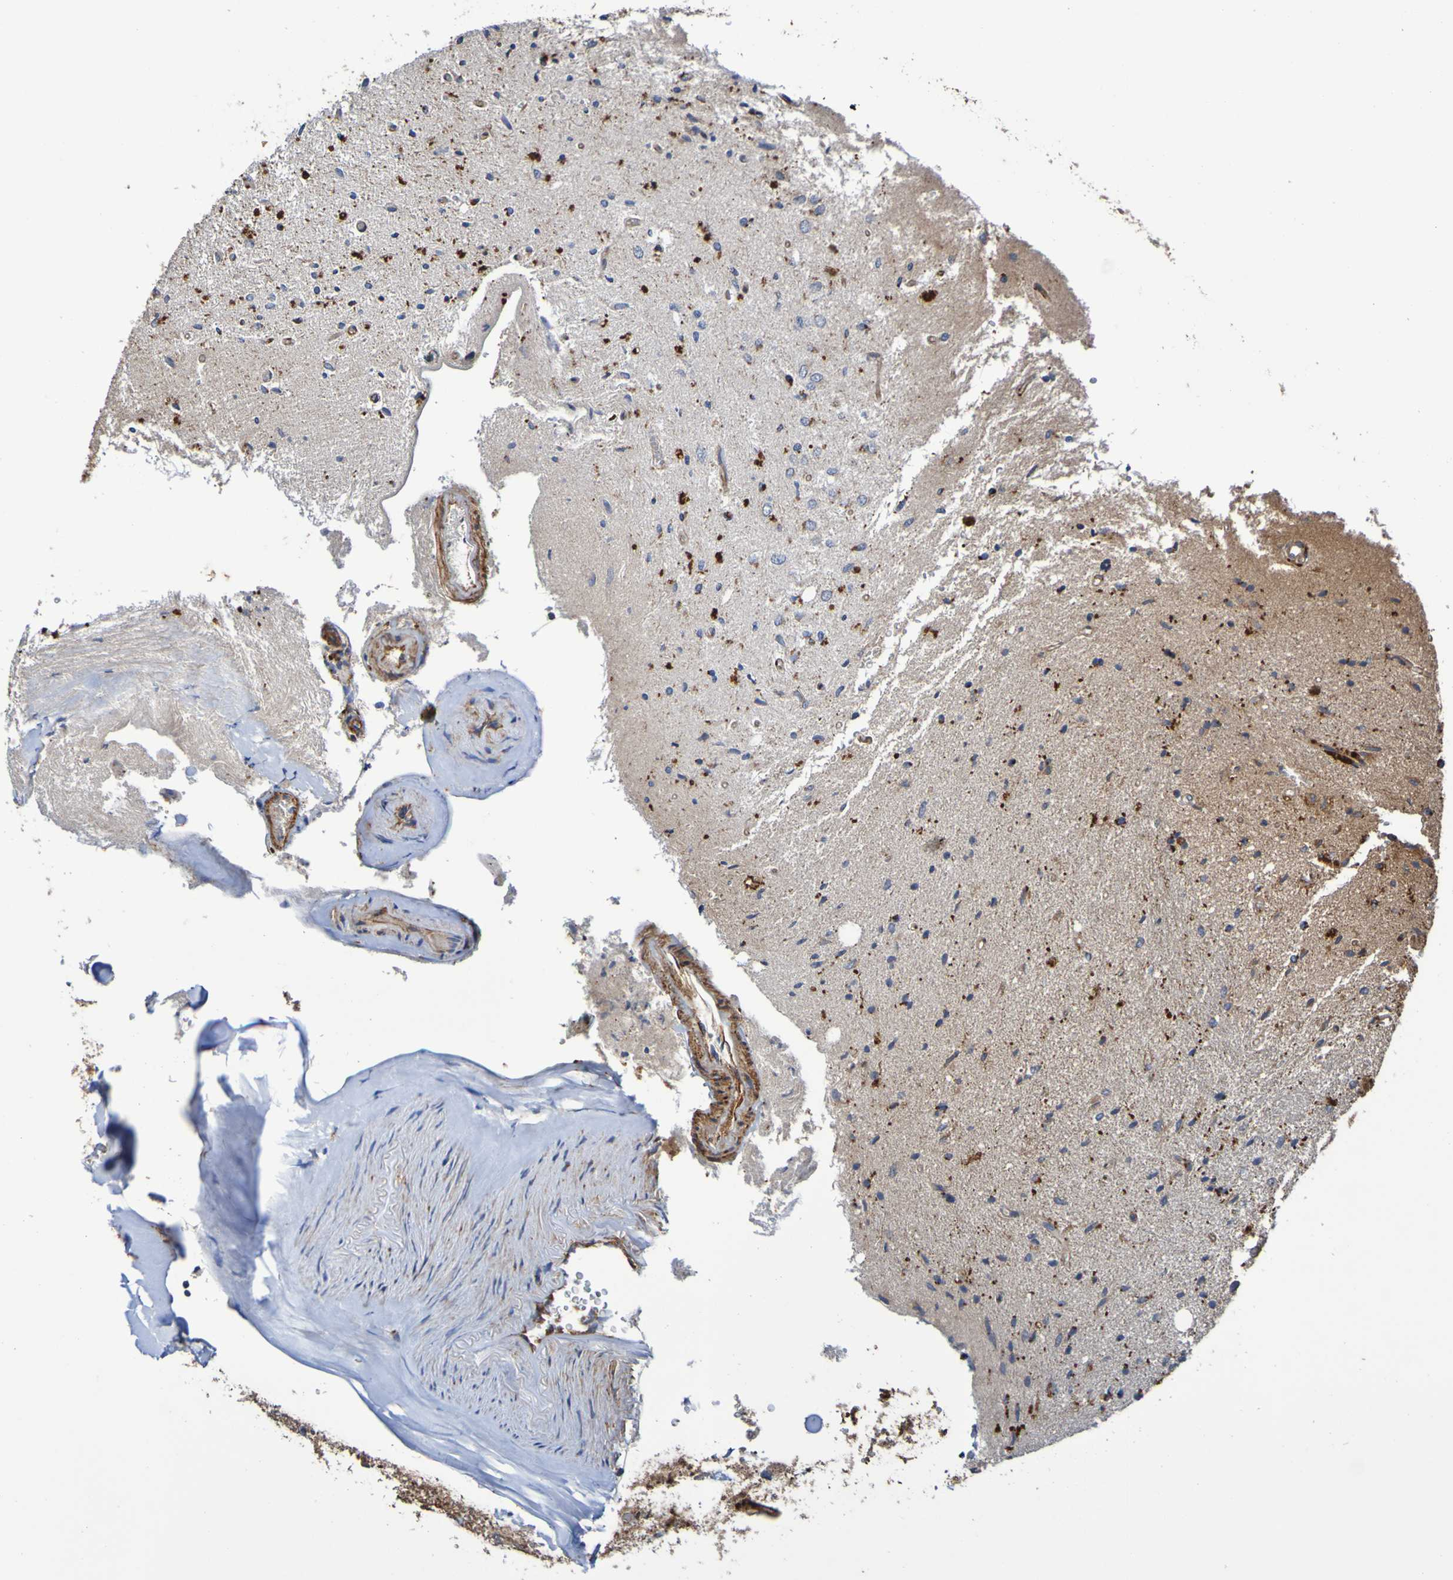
{"staining": {"intensity": "moderate", "quantity": "25%-75%", "location": "cytoplasmic/membranous"}, "tissue": "glioma", "cell_type": "Tumor cells", "image_type": "cancer", "snomed": [{"axis": "morphology", "description": "Glioma, malignant, Low grade"}, {"axis": "topography", "description": "Brain"}], "caption": "This histopathology image displays immunohistochemistry (IHC) staining of glioma, with medium moderate cytoplasmic/membranous positivity in approximately 25%-75% of tumor cells.", "gene": "UCN", "patient": {"sex": "male", "age": 77}}